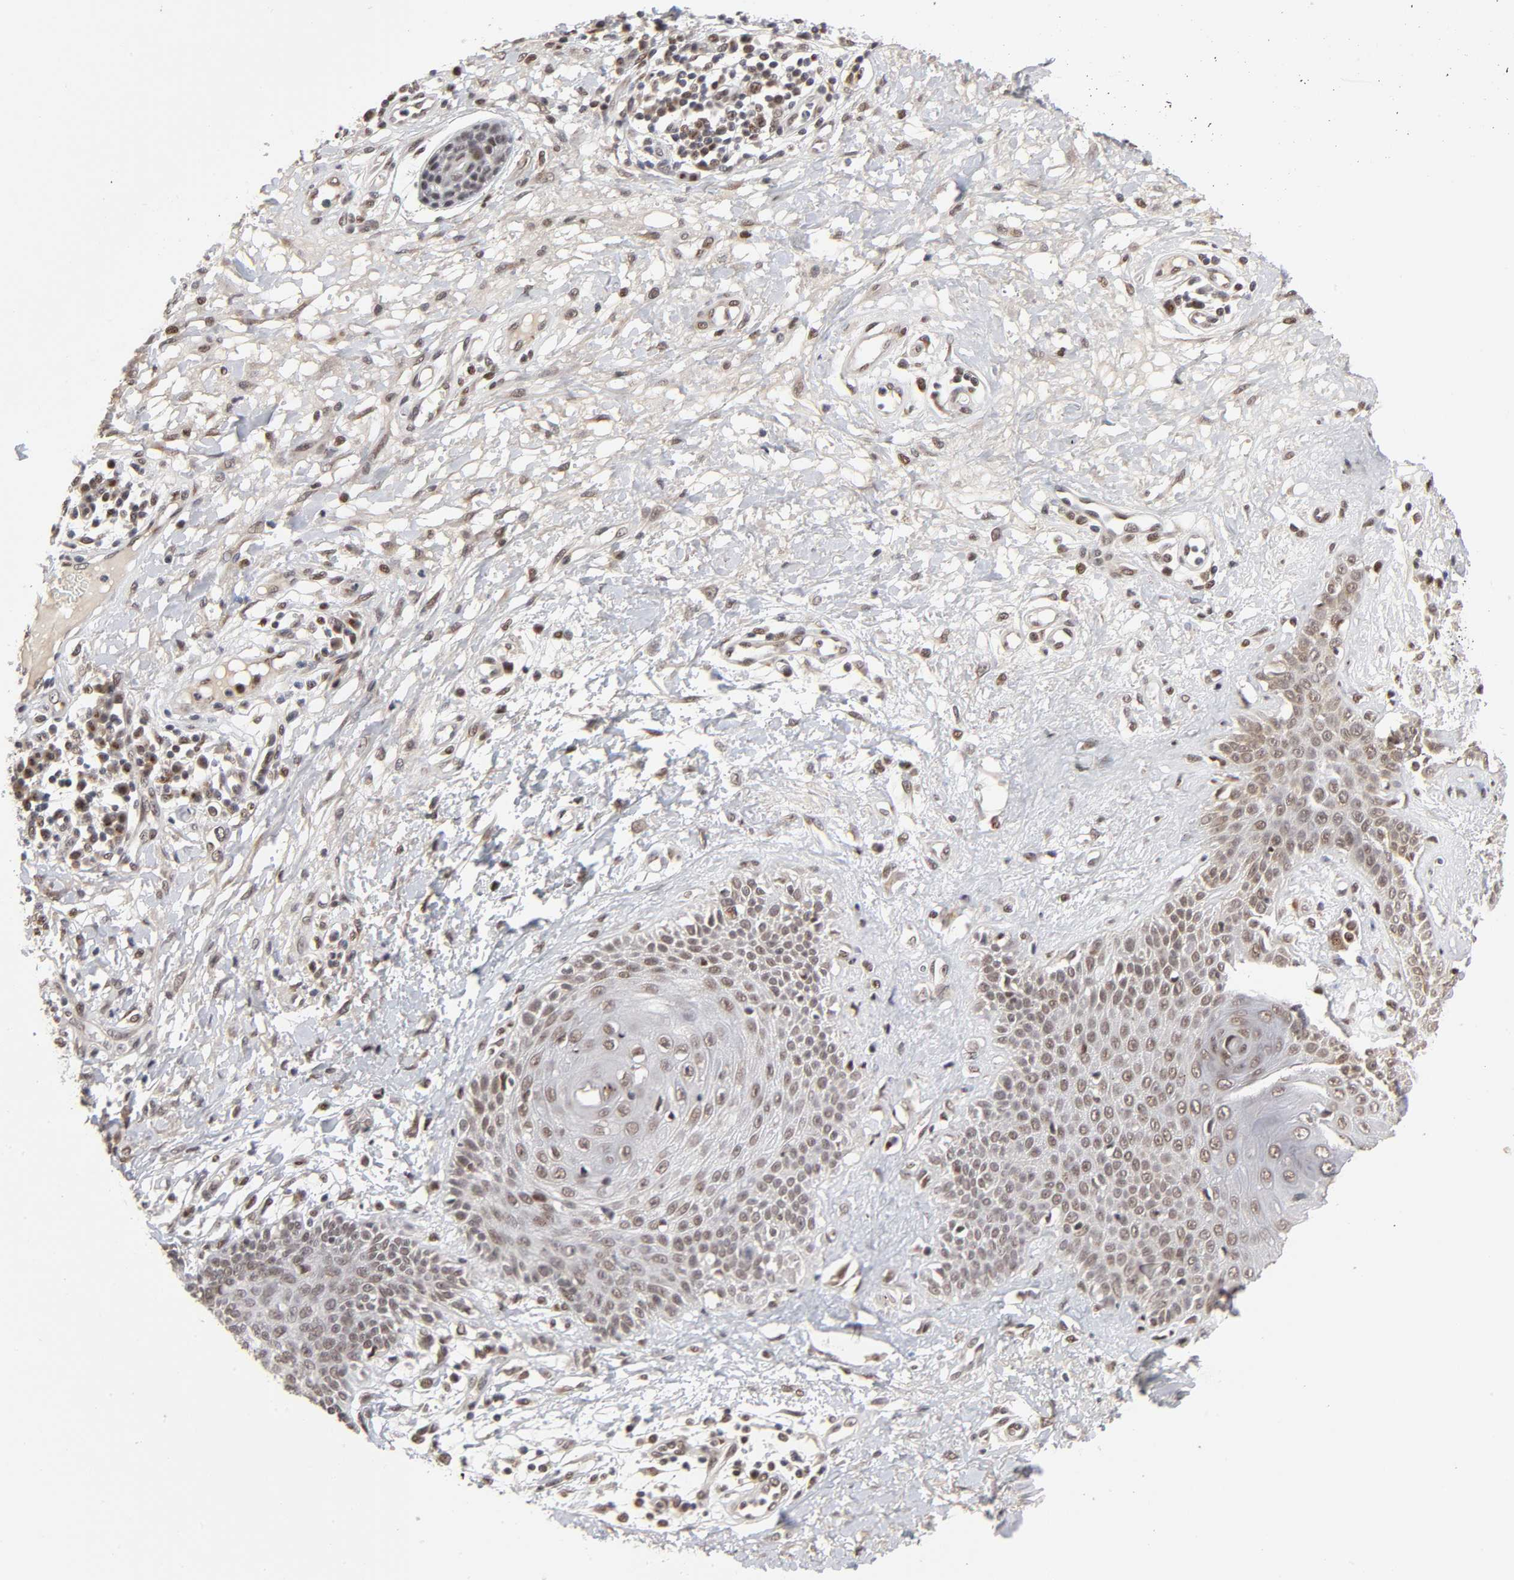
{"staining": {"intensity": "moderate", "quantity": ">75%", "location": "nuclear"}, "tissue": "skin cancer", "cell_type": "Tumor cells", "image_type": "cancer", "snomed": [{"axis": "morphology", "description": "Squamous cell carcinoma, NOS"}, {"axis": "topography", "description": "Skin"}], "caption": "This image shows IHC staining of human skin squamous cell carcinoma, with medium moderate nuclear positivity in about >75% of tumor cells.", "gene": "EP300", "patient": {"sex": "female", "age": 78}}